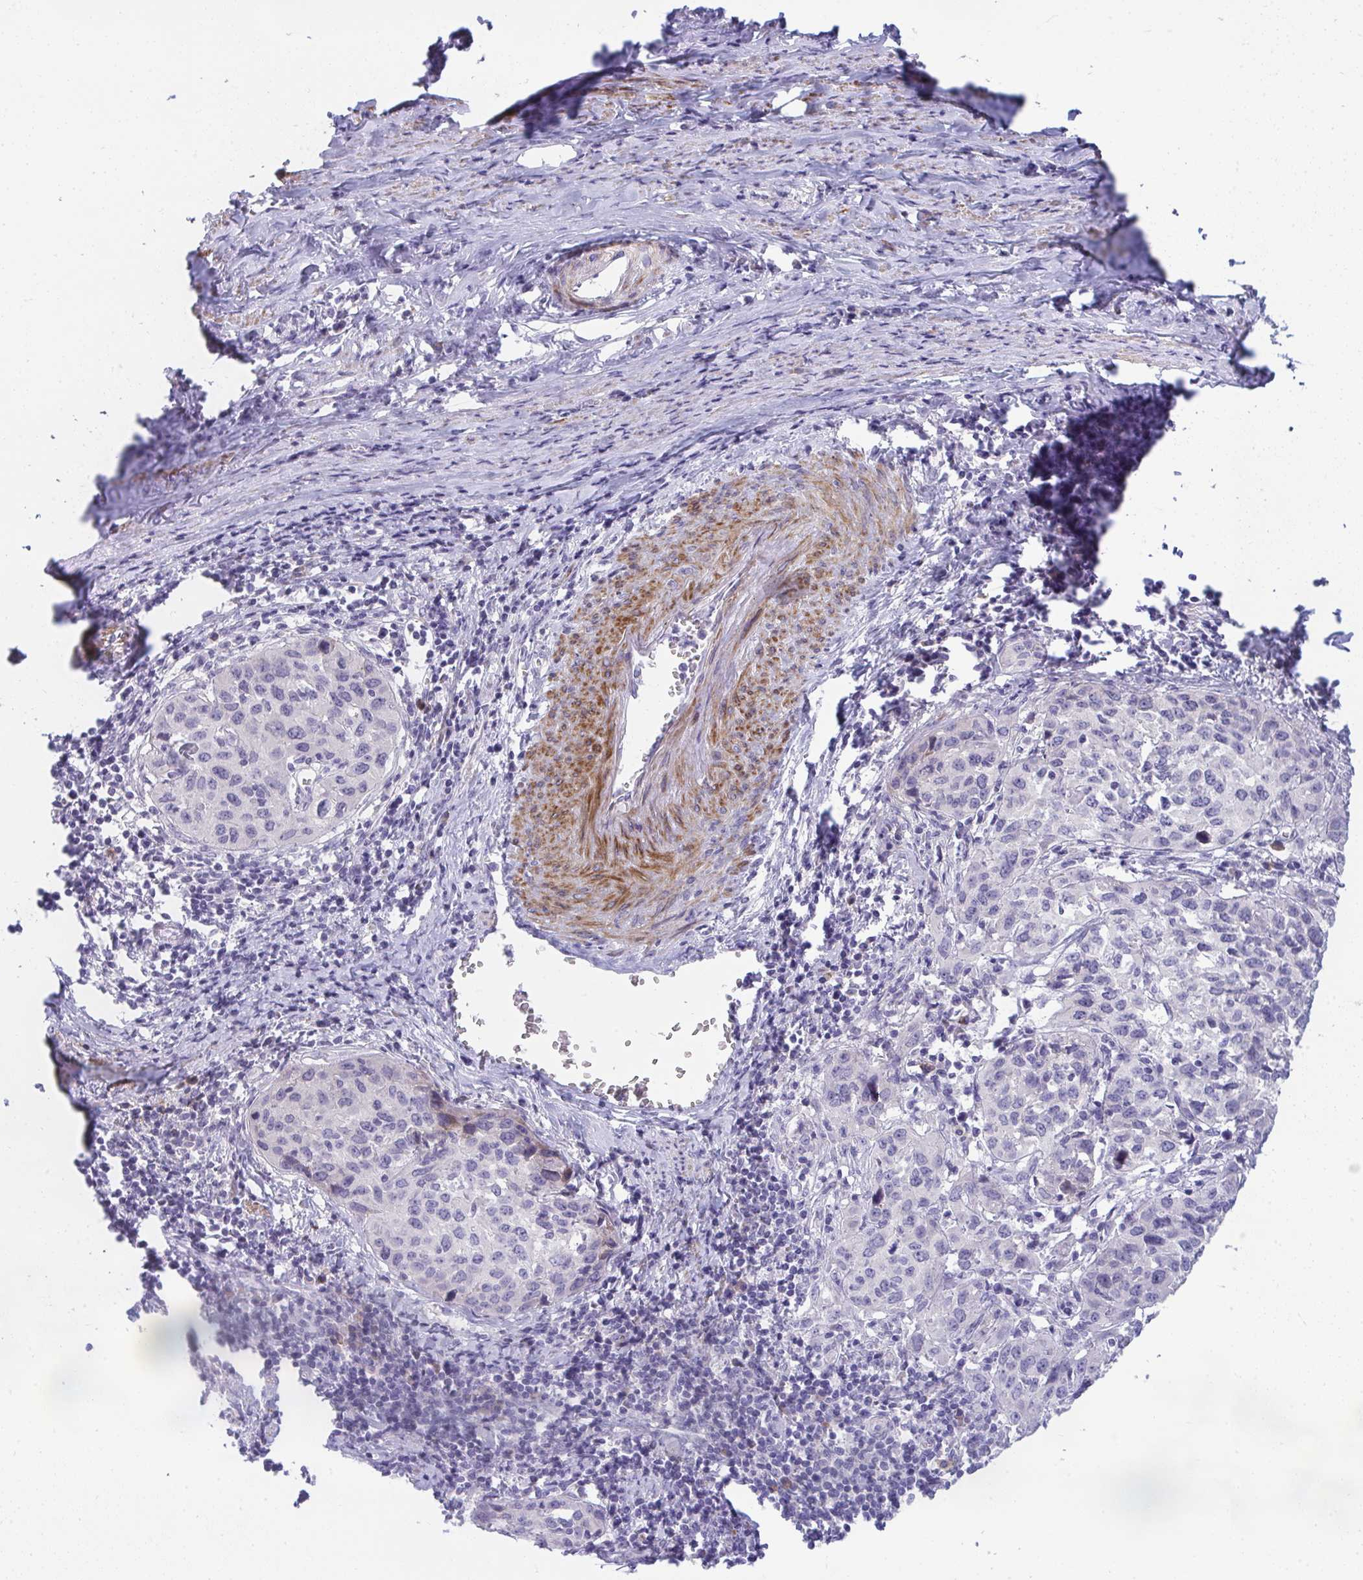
{"staining": {"intensity": "negative", "quantity": "none", "location": "none"}, "tissue": "cervical cancer", "cell_type": "Tumor cells", "image_type": "cancer", "snomed": [{"axis": "morphology", "description": "Squamous cell carcinoma, NOS"}, {"axis": "topography", "description": "Cervix"}], "caption": "This is a micrograph of immunohistochemistry (IHC) staining of cervical cancer, which shows no positivity in tumor cells.", "gene": "PIGZ", "patient": {"sex": "female", "age": 51}}